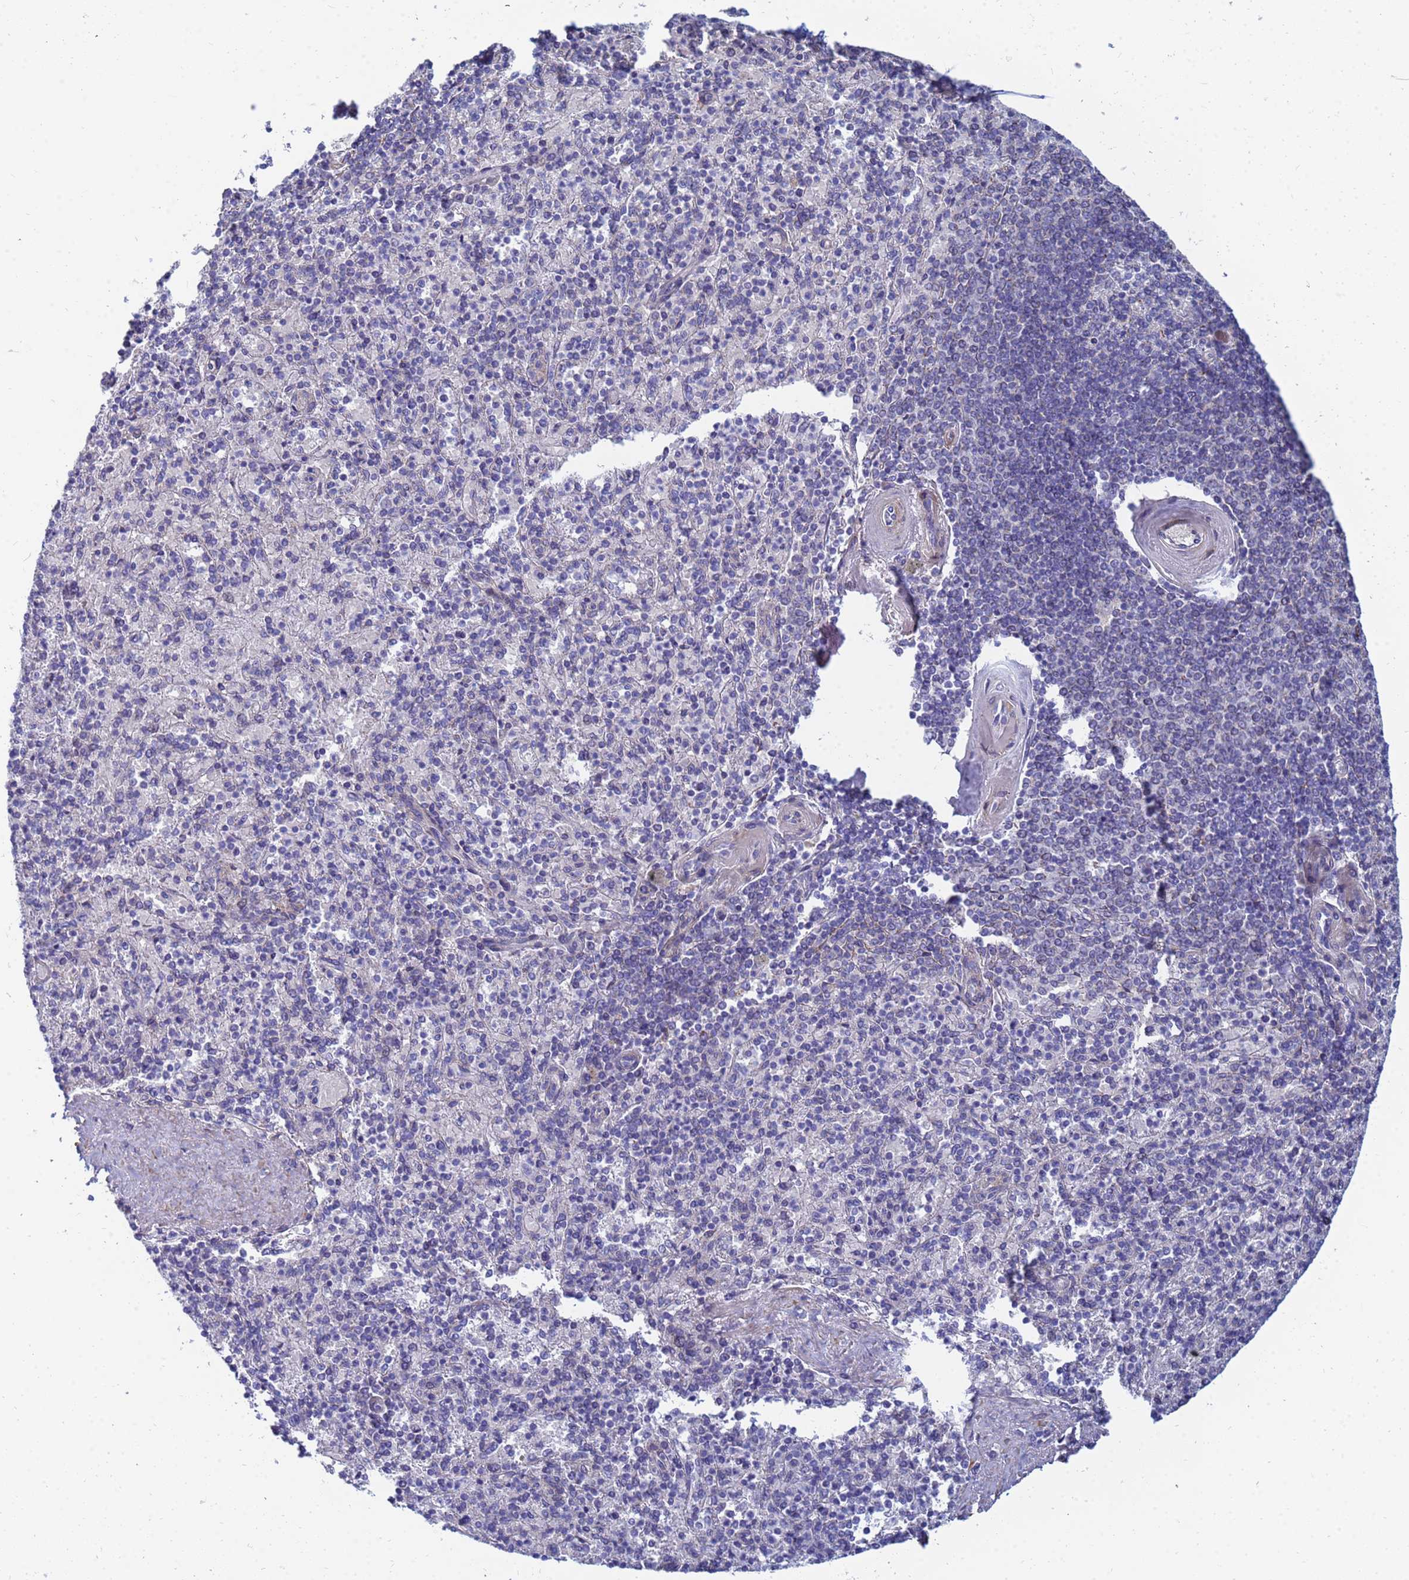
{"staining": {"intensity": "negative", "quantity": "none", "location": "none"}, "tissue": "spleen", "cell_type": "Cells in red pulp", "image_type": "normal", "snomed": [{"axis": "morphology", "description": "Normal tissue, NOS"}, {"axis": "topography", "description": "Spleen"}], "caption": "This is a image of immunohistochemistry (IHC) staining of benign spleen, which shows no staining in cells in red pulp.", "gene": "SDR39U1", "patient": {"sex": "male", "age": 82}}